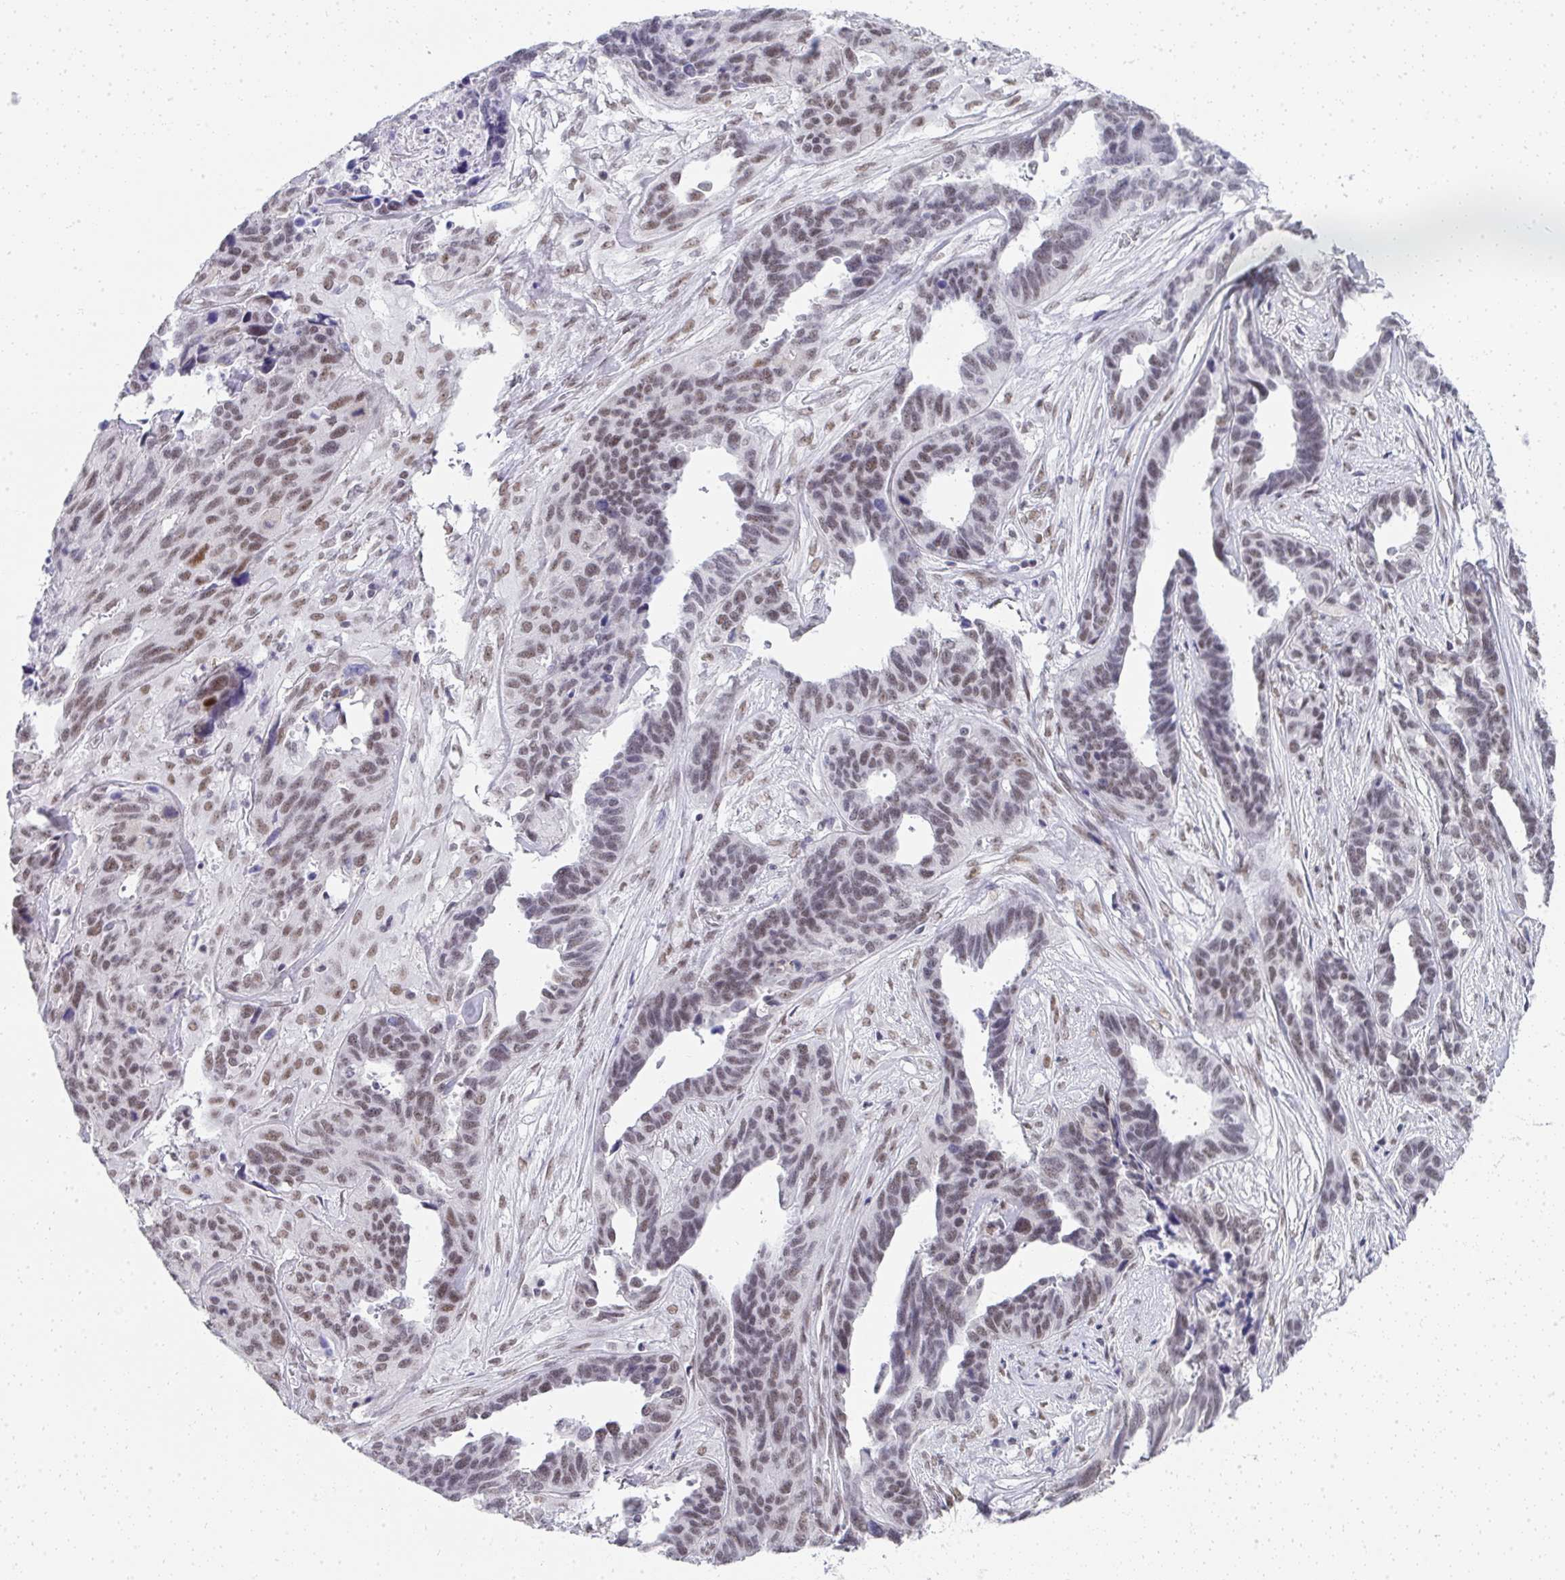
{"staining": {"intensity": "weak", "quantity": "25%-75%", "location": "nuclear"}, "tissue": "ovarian cancer", "cell_type": "Tumor cells", "image_type": "cancer", "snomed": [{"axis": "morphology", "description": "Cystadenocarcinoma, serous, NOS"}, {"axis": "topography", "description": "Ovary"}], "caption": "Immunohistochemical staining of human serous cystadenocarcinoma (ovarian) shows low levels of weak nuclear protein positivity in approximately 25%-75% of tumor cells.", "gene": "CREBBP", "patient": {"sex": "female", "age": 64}}